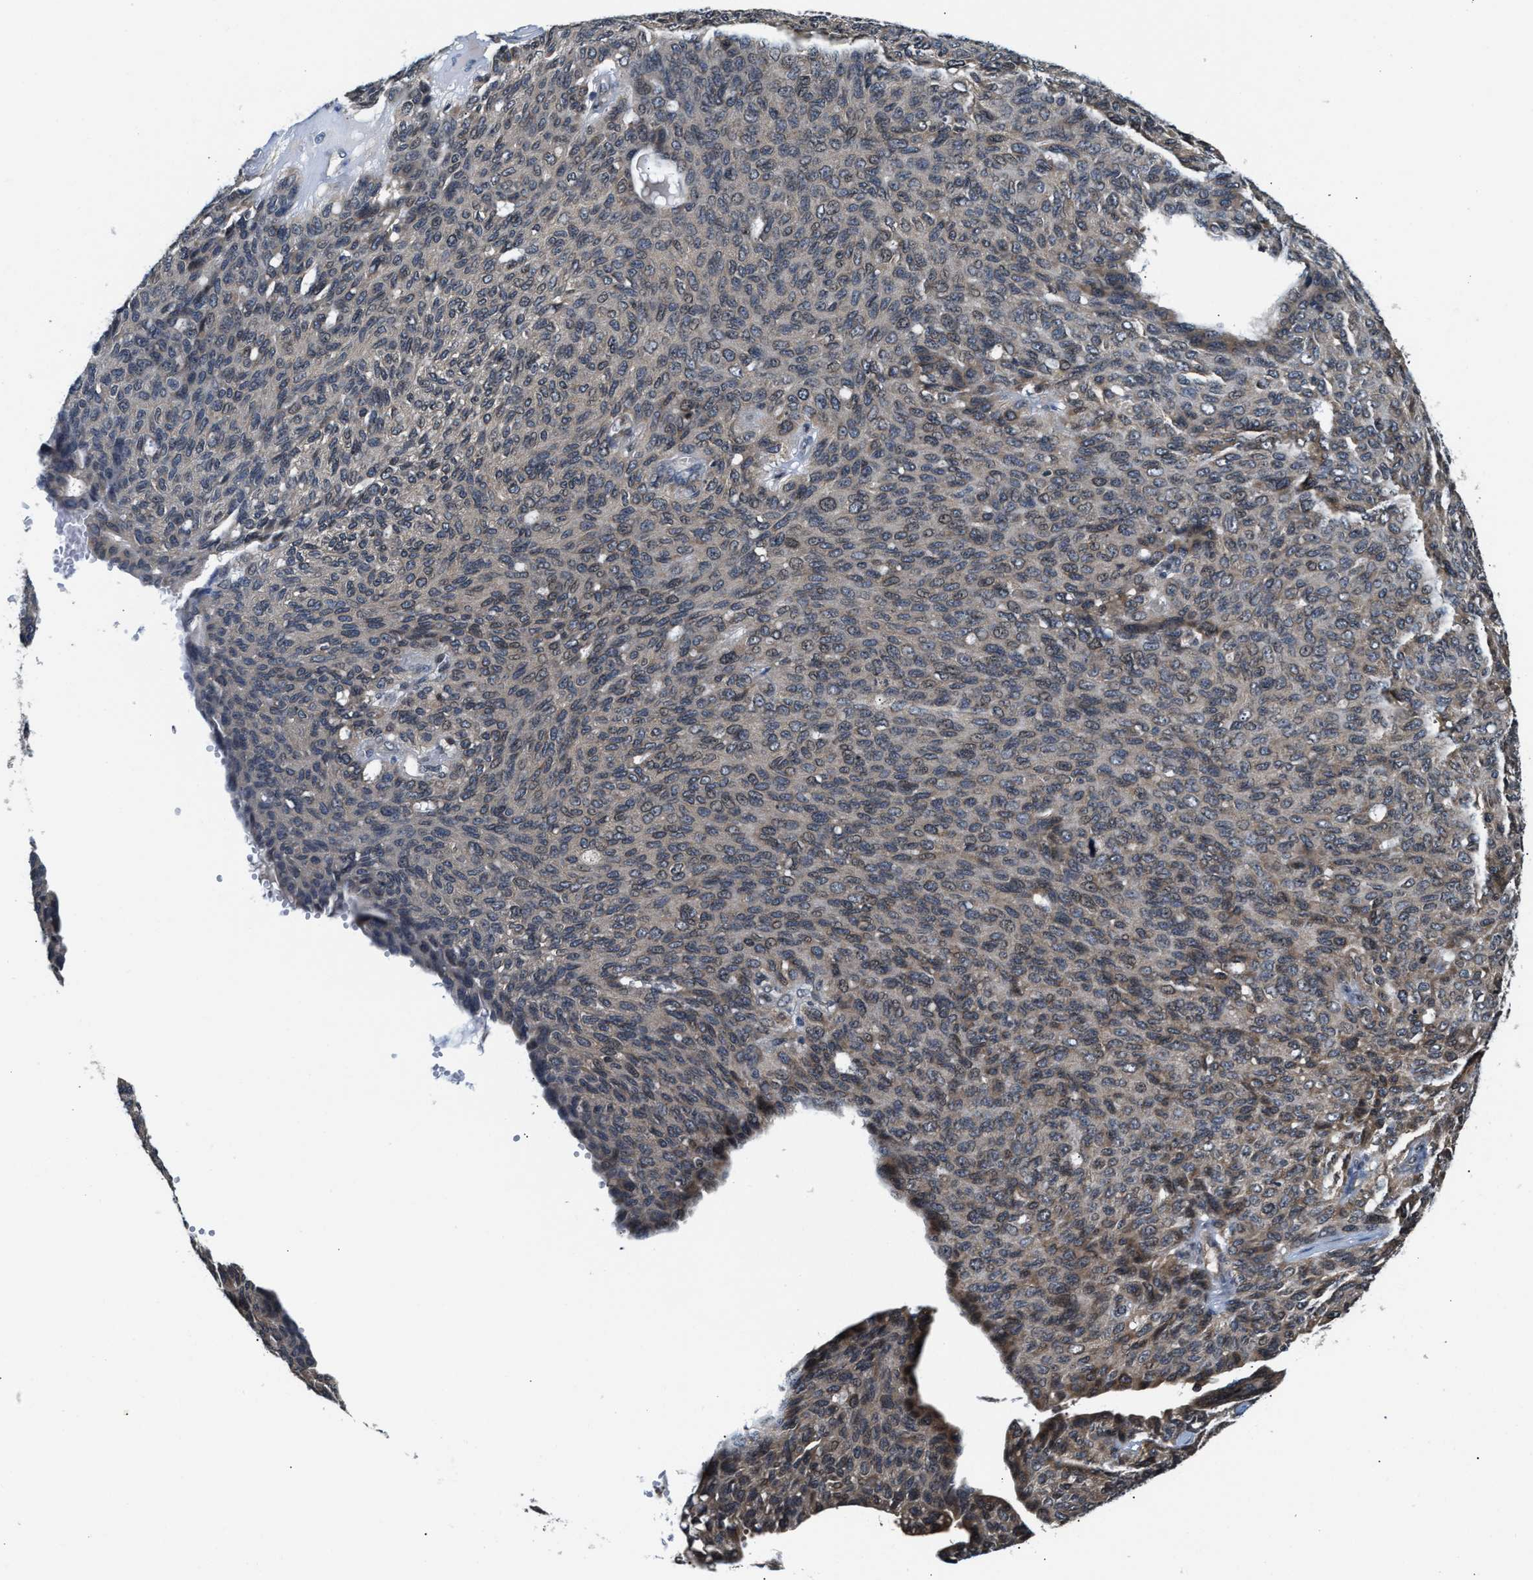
{"staining": {"intensity": "weak", "quantity": "25%-75%", "location": "cytoplasmic/membranous"}, "tissue": "ovarian cancer", "cell_type": "Tumor cells", "image_type": "cancer", "snomed": [{"axis": "morphology", "description": "Carcinoma, endometroid"}, {"axis": "topography", "description": "Ovary"}], "caption": "IHC micrograph of neoplastic tissue: human ovarian cancer stained using immunohistochemistry exhibits low levels of weak protein expression localized specifically in the cytoplasmic/membranous of tumor cells, appearing as a cytoplasmic/membranous brown color.", "gene": "RAB29", "patient": {"sex": "female", "age": 60}}